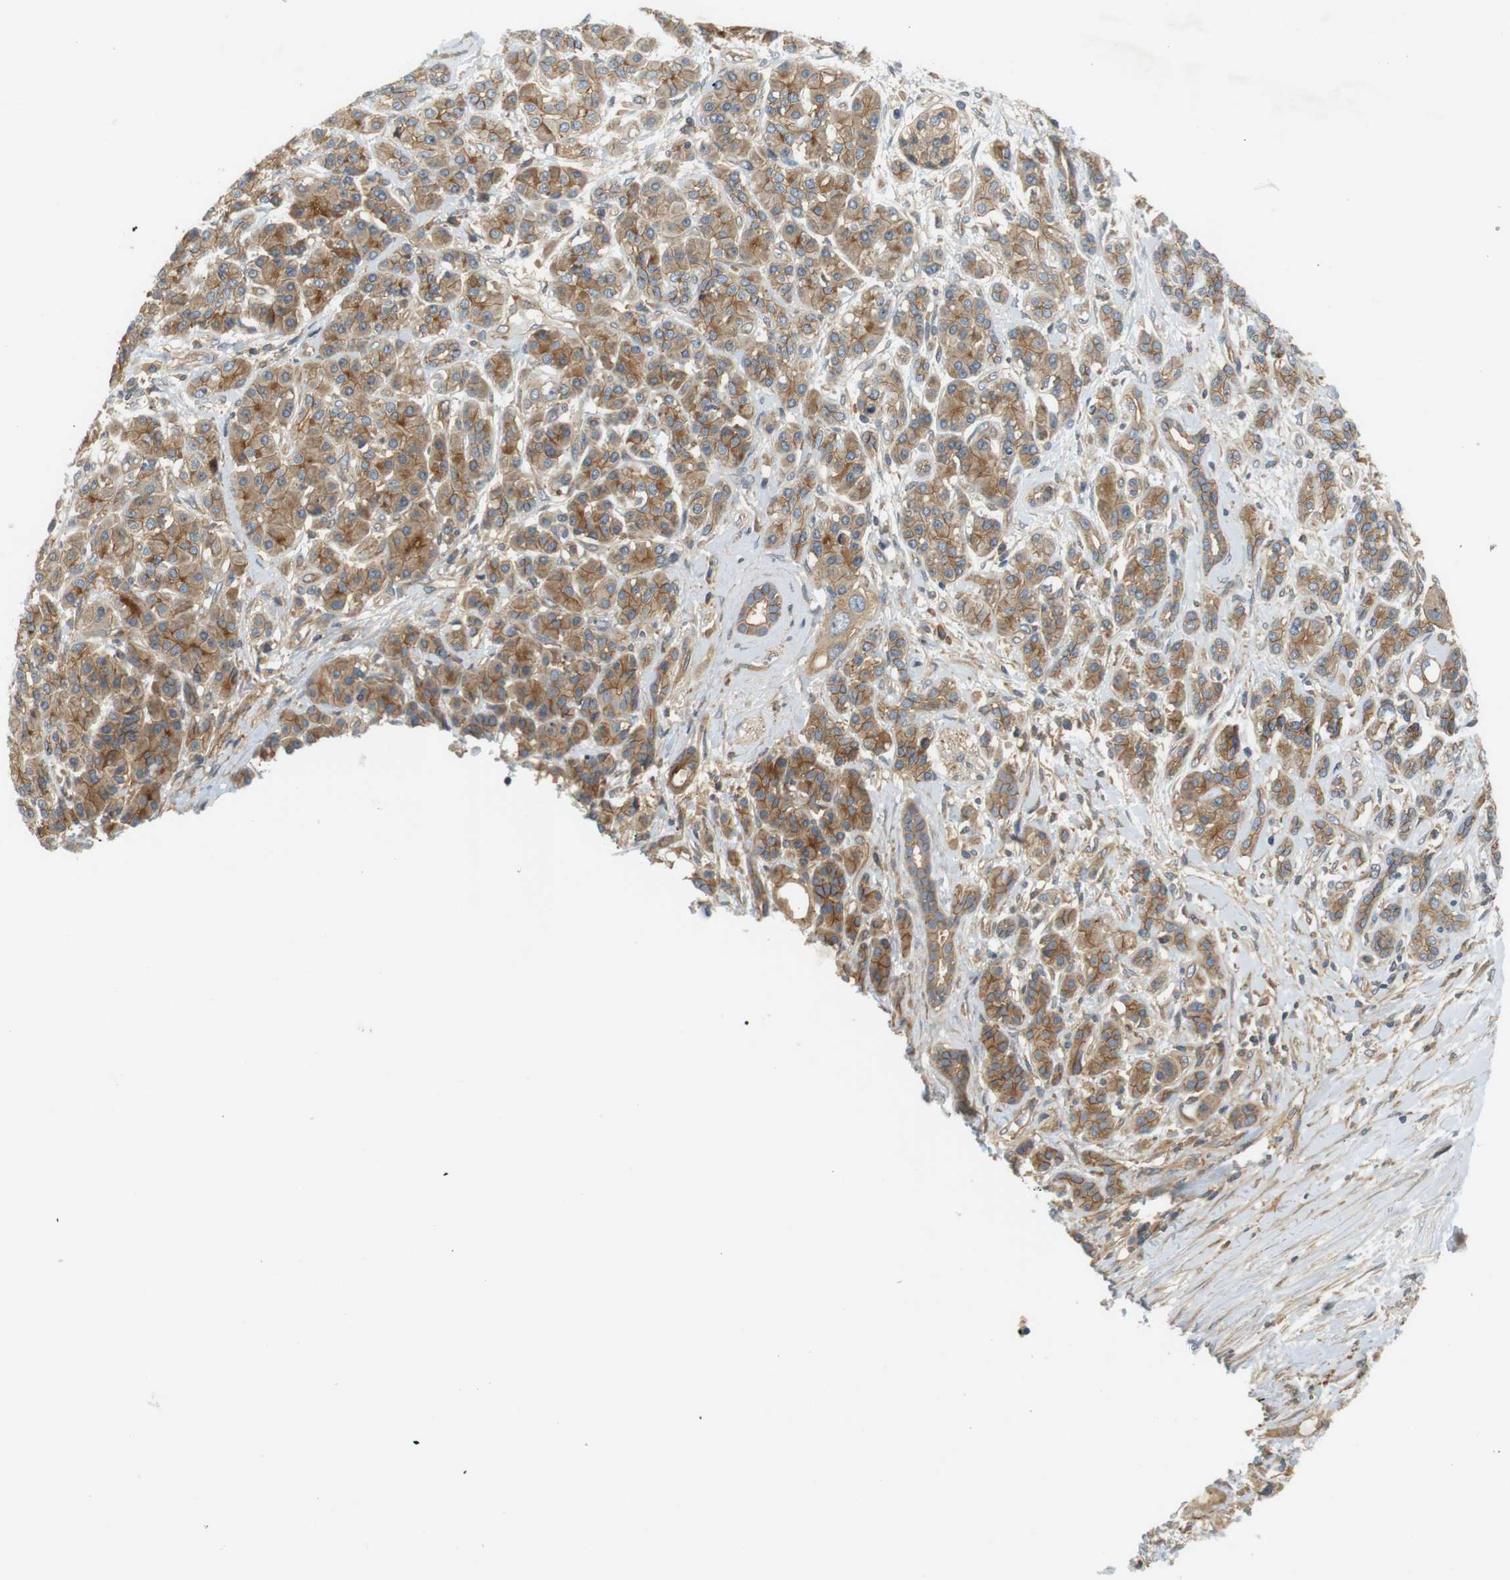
{"staining": {"intensity": "moderate", "quantity": ">75%", "location": "cytoplasmic/membranous"}, "tissue": "pancreatic cancer", "cell_type": "Tumor cells", "image_type": "cancer", "snomed": [{"axis": "morphology", "description": "Adenocarcinoma, NOS"}, {"axis": "topography", "description": "Pancreas"}], "caption": "Immunohistochemical staining of pancreatic adenocarcinoma exhibits moderate cytoplasmic/membranous protein positivity in approximately >75% of tumor cells. The staining was performed using DAB, with brown indicating positive protein expression. Nuclei are stained blue with hematoxylin.", "gene": "SH3GLB1", "patient": {"sex": "female", "age": 56}}